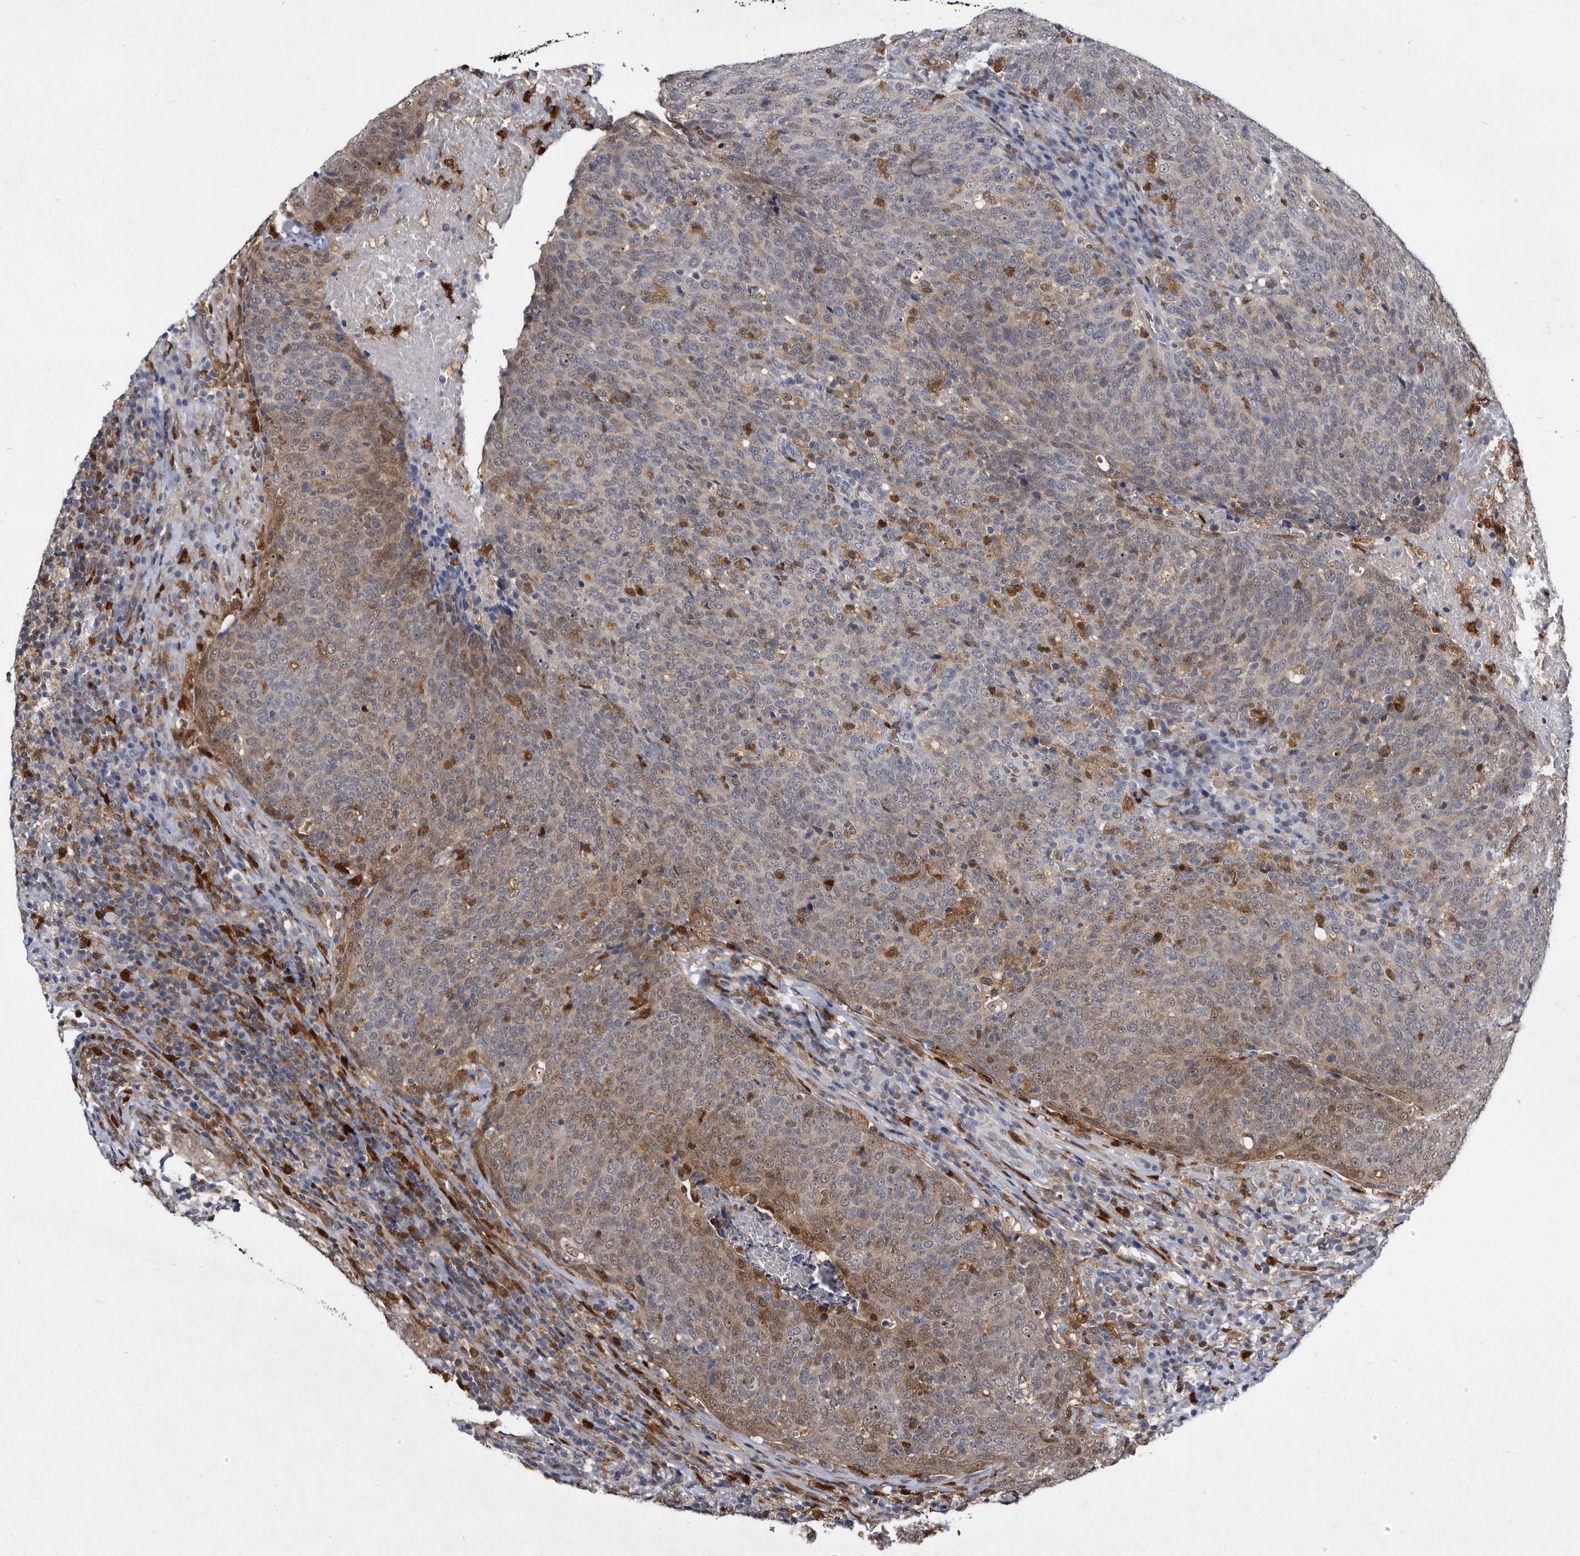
{"staining": {"intensity": "weak", "quantity": "25%-75%", "location": "cytoplasmic/membranous,nuclear"}, "tissue": "head and neck cancer", "cell_type": "Tumor cells", "image_type": "cancer", "snomed": [{"axis": "morphology", "description": "Squamous cell carcinoma, NOS"}, {"axis": "morphology", "description": "Squamous cell carcinoma, metastatic, NOS"}, {"axis": "topography", "description": "Lymph node"}, {"axis": "topography", "description": "Head-Neck"}], "caption": "Head and neck squamous cell carcinoma stained with a protein marker exhibits weak staining in tumor cells.", "gene": "SERPINB8", "patient": {"sex": "male", "age": 62}}